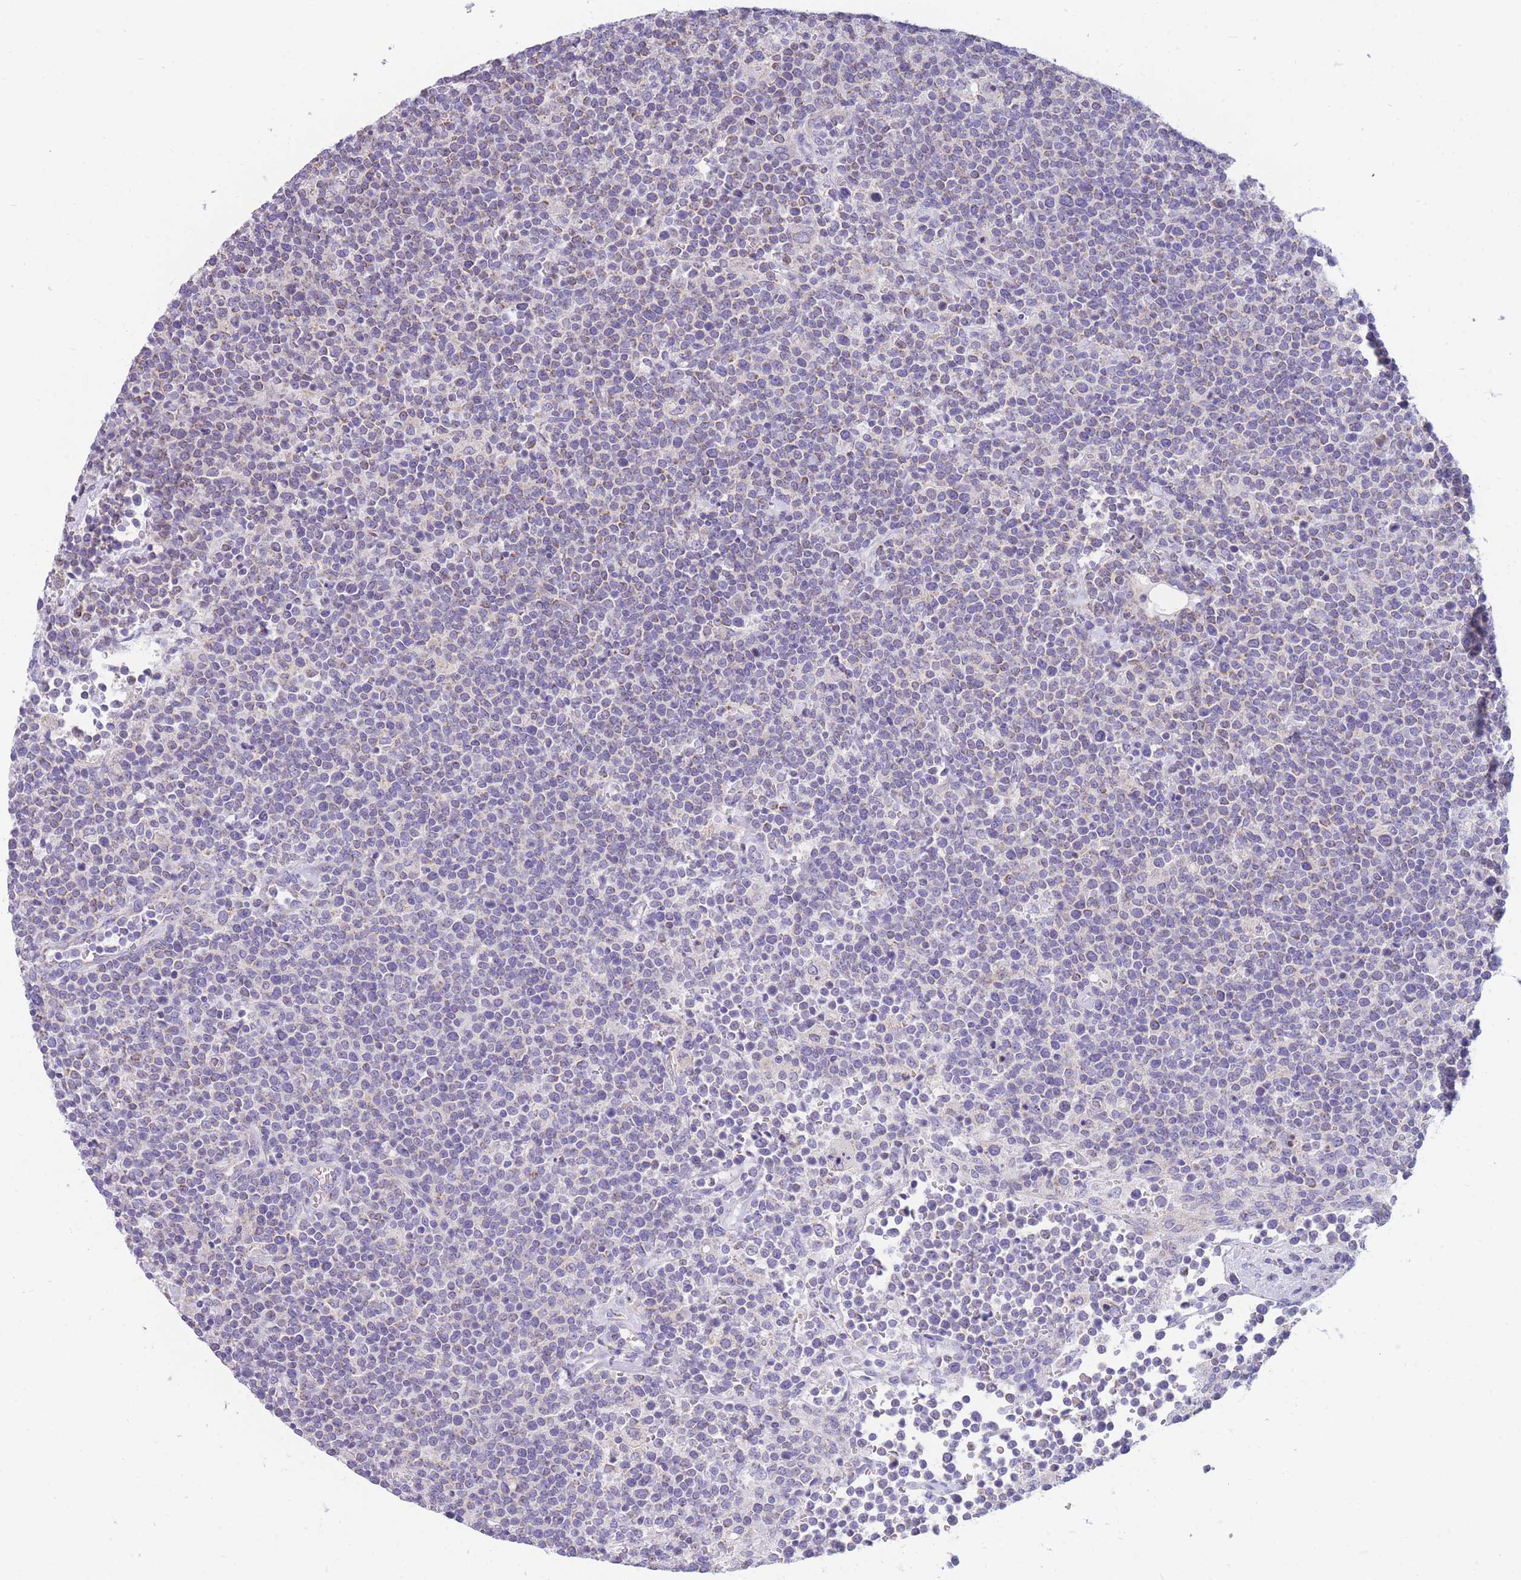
{"staining": {"intensity": "weak", "quantity": "<25%", "location": "cytoplasmic/membranous"}, "tissue": "lymphoma", "cell_type": "Tumor cells", "image_type": "cancer", "snomed": [{"axis": "morphology", "description": "Malignant lymphoma, non-Hodgkin's type, High grade"}, {"axis": "topography", "description": "Lymph node"}], "caption": "An image of lymphoma stained for a protein reveals no brown staining in tumor cells.", "gene": "DHRS11", "patient": {"sex": "male", "age": 61}}